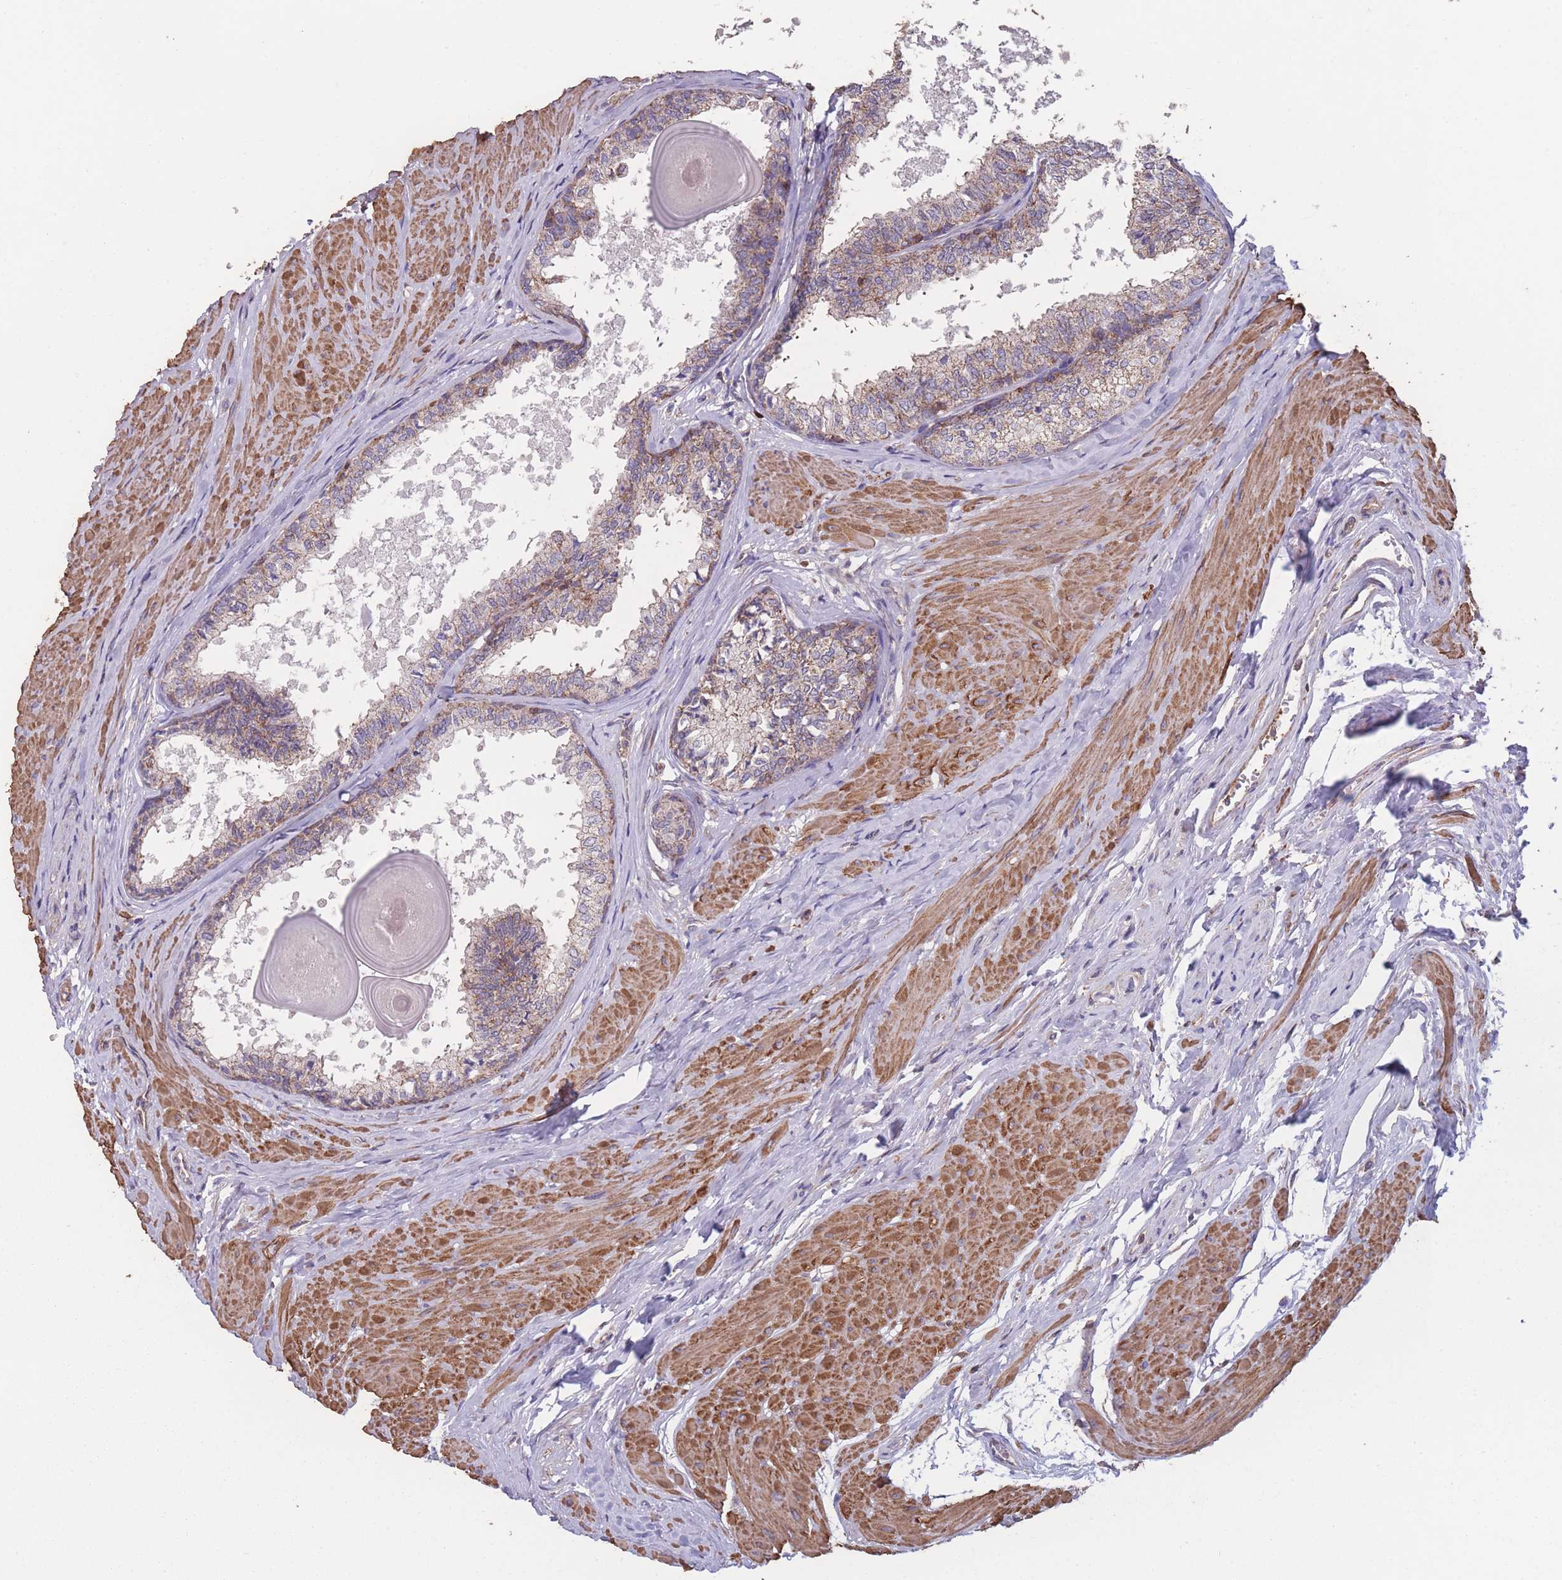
{"staining": {"intensity": "moderate", "quantity": "<25%", "location": "cytoplasmic/membranous"}, "tissue": "prostate", "cell_type": "Glandular cells", "image_type": "normal", "snomed": [{"axis": "morphology", "description": "Normal tissue, NOS"}, {"axis": "topography", "description": "Prostate"}], "caption": "Prostate stained with DAB (3,3'-diaminobenzidine) immunohistochemistry exhibits low levels of moderate cytoplasmic/membranous staining in approximately <25% of glandular cells. The staining is performed using DAB brown chromogen to label protein expression. The nuclei are counter-stained blue using hematoxylin.", "gene": "NUDT21", "patient": {"sex": "male", "age": 48}}